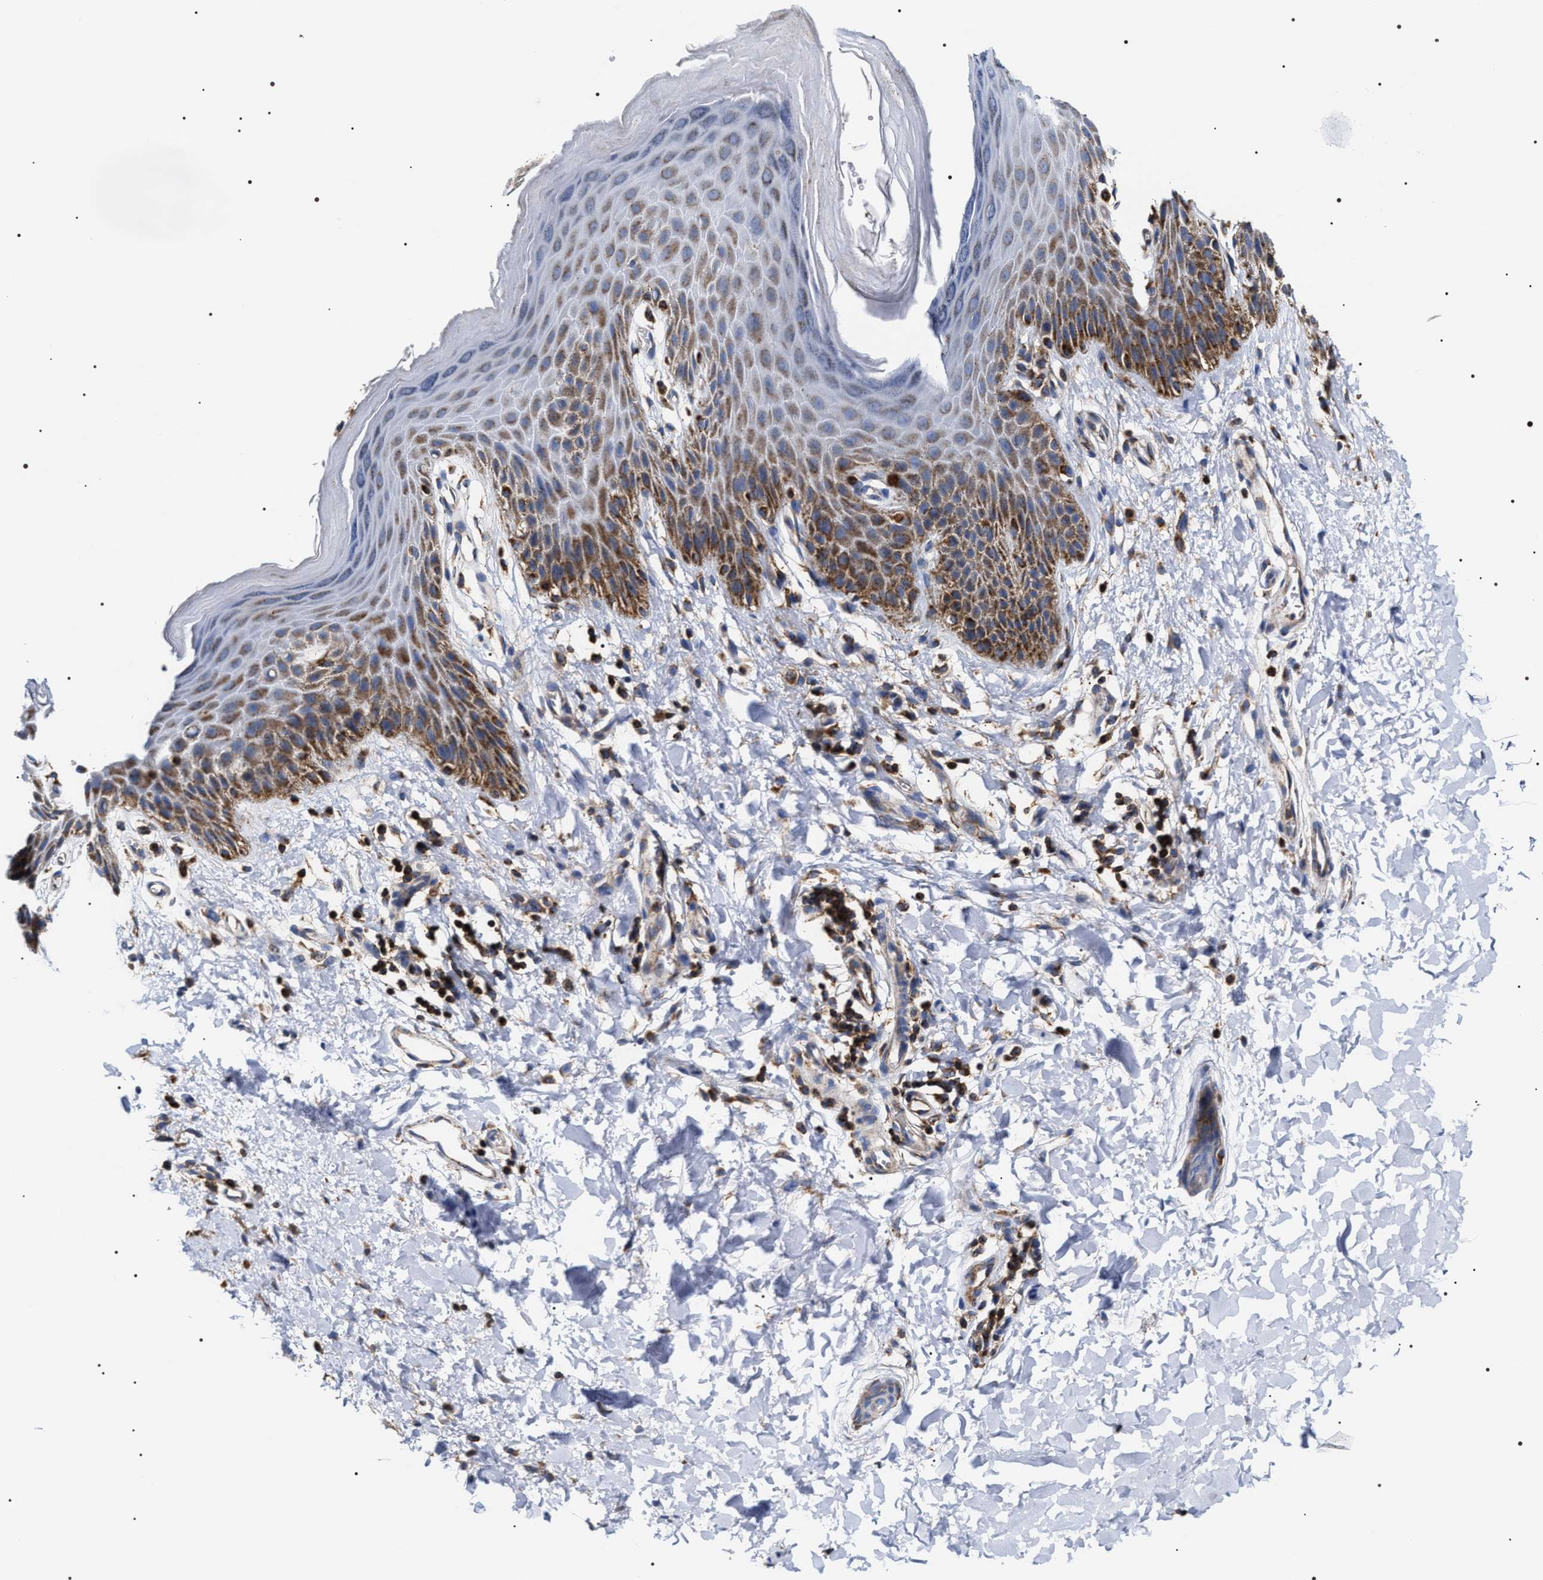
{"staining": {"intensity": "strong", "quantity": "25%-75%", "location": "cytoplasmic/membranous"}, "tissue": "skin", "cell_type": "Epidermal cells", "image_type": "normal", "snomed": [{"axis": "morphology", "description": "Normal tissue, NOS"}, {"axis": "topography", "description": "Anal"}], "caption": "High-magnification brightfield microscopy of unremarkable skin stained with DAB (brown) and counterstained with hematoxylin (blue). epidermal cells exhibit strong cytoplasmic/membranous positivity is appreciated in about25%-75% of cells.", "gene": "COG5", "patient": {"sex": "male", "age": 44}}